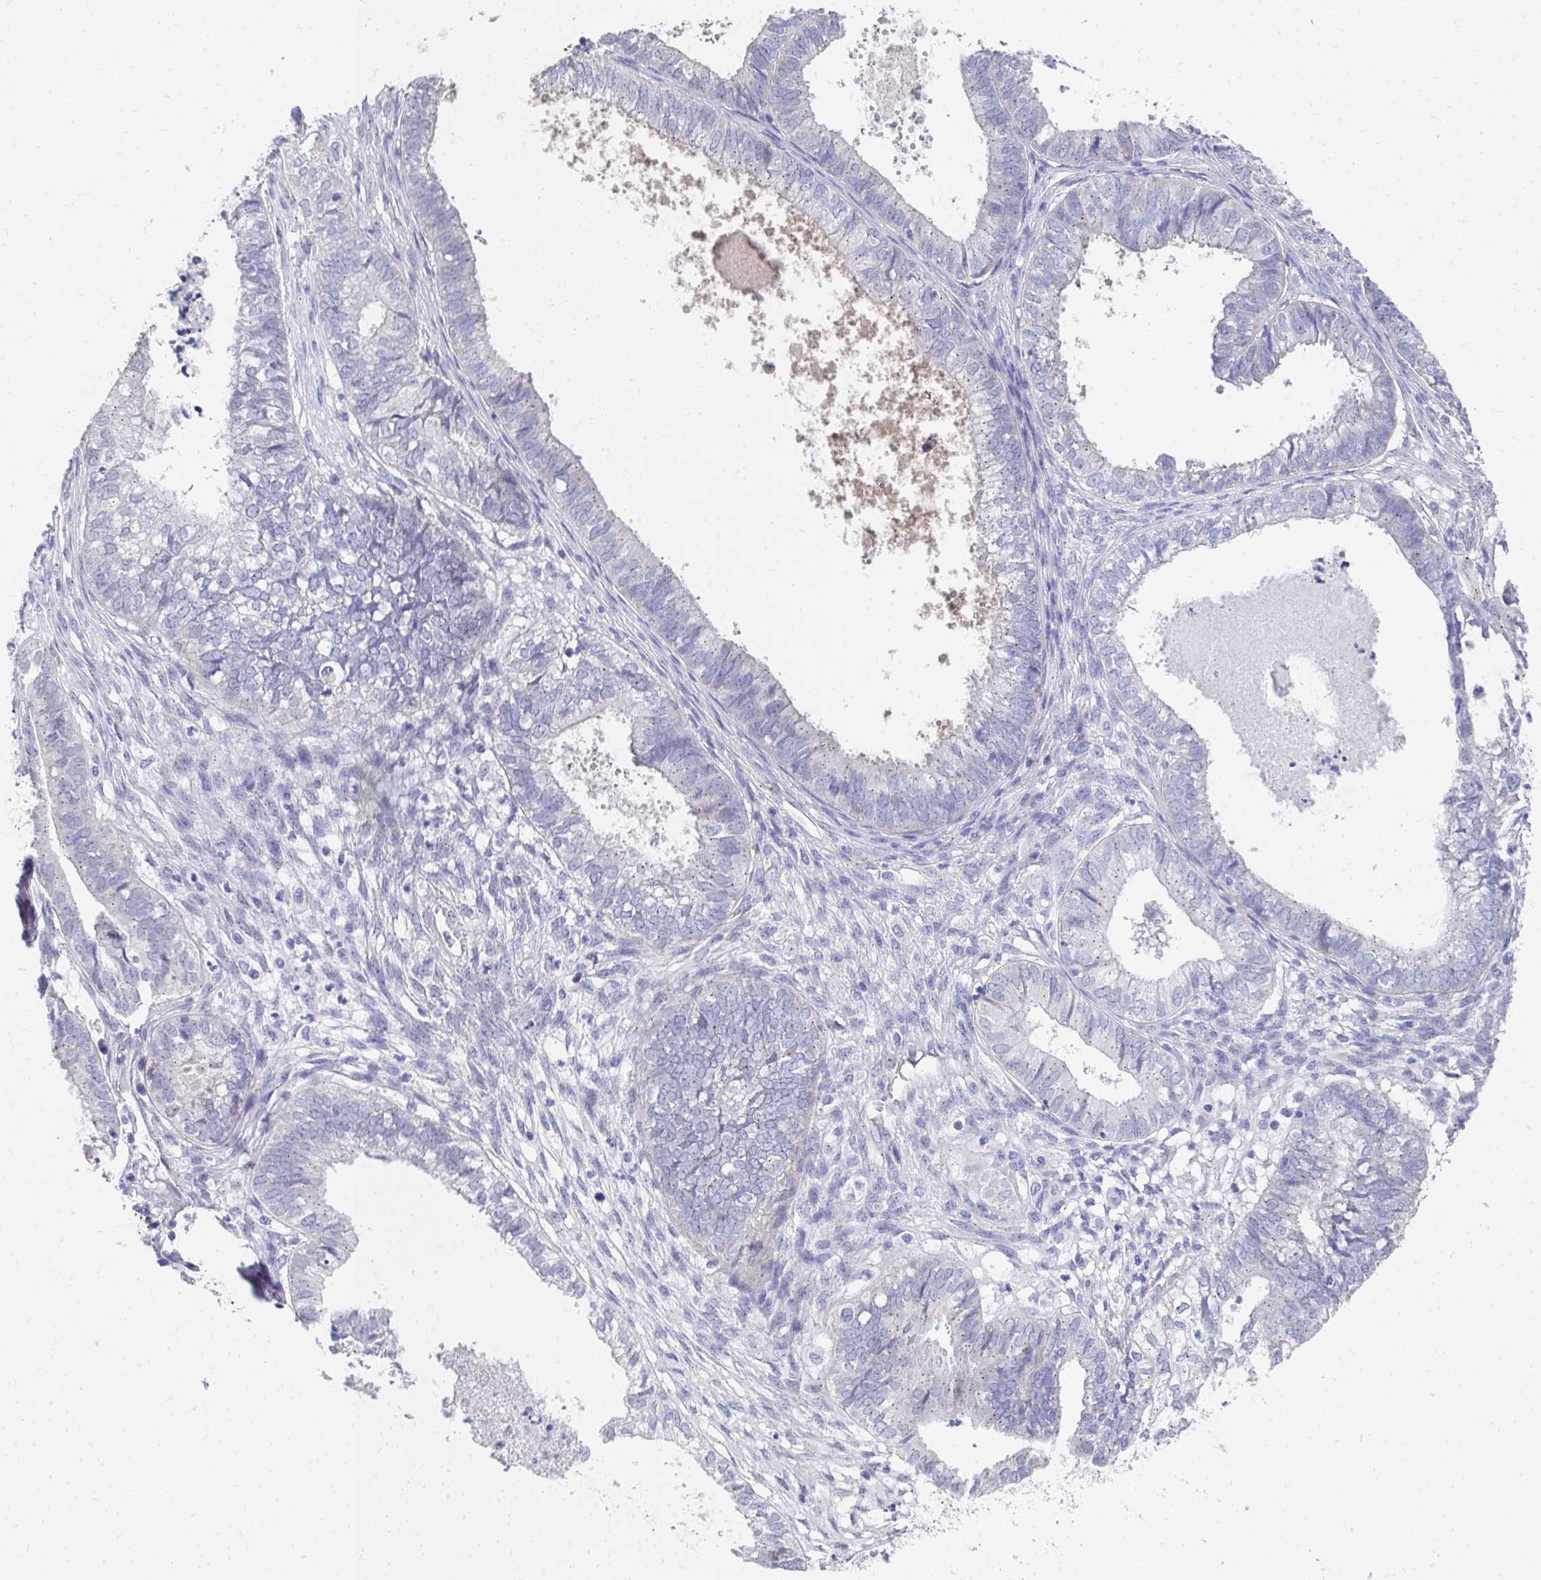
{"staining": {"intensity": "negative", "quantity": "none", "location": "none"}, "tissue": "ovarian cancer", "cell_type": "Tumor cells", "image_type": "cancer", "snomed": [{"axis": "morphology", "description": "Carcinoma, endometroid"}, {"axis": "topography", "description": "Ovary"}], "caption": "Human ovarian cancer (endometroid carcinoma) stained for a protein using immunohistochemistry displays no expression in tumor cells.", "gene": "TMPRSS2", "patient": {"sex": "female", "age": 64}}